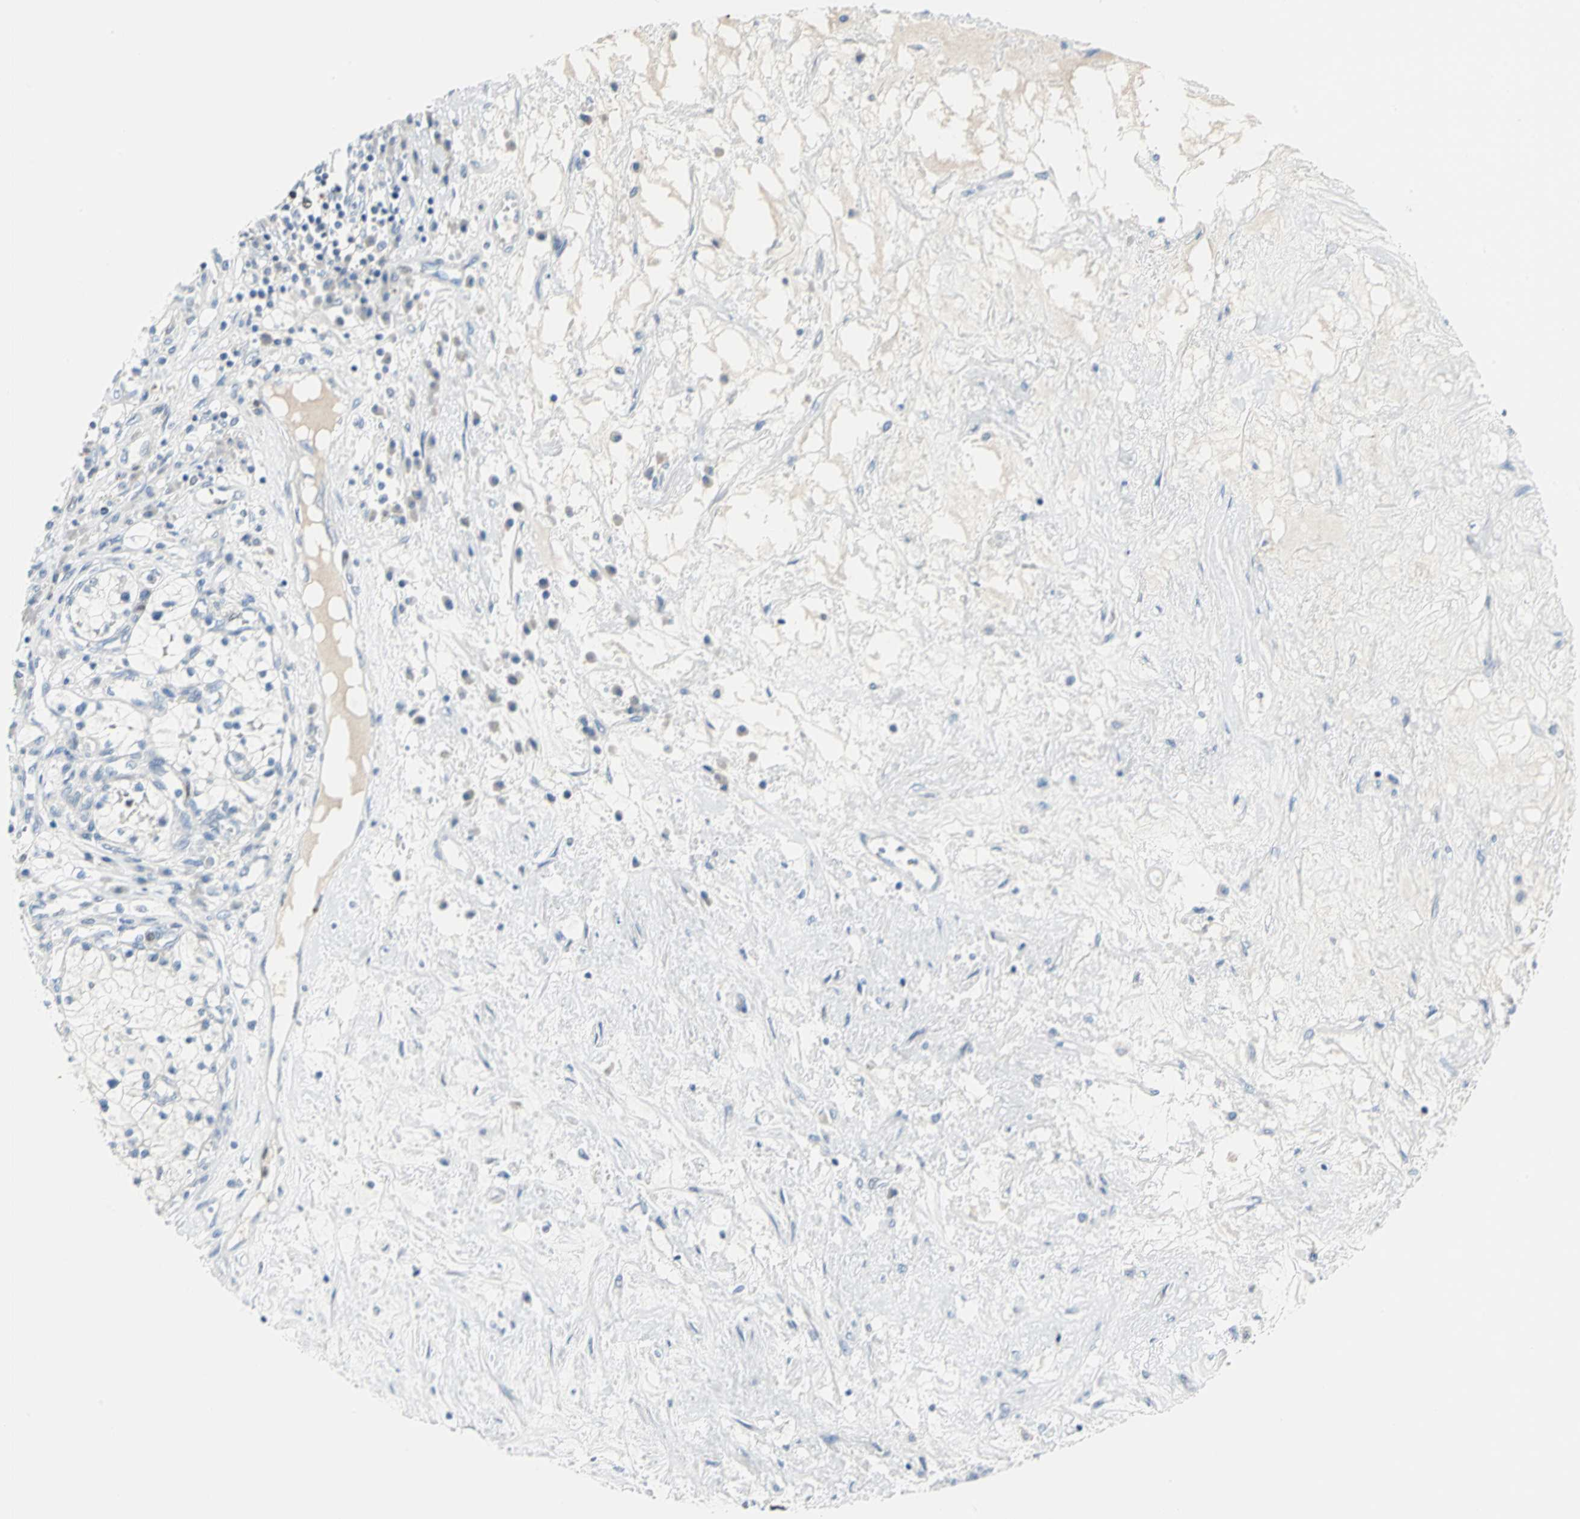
{"staining": {"intensity": "negative", "quantity": "none", "location": "none"}, "tissue": "renal cancer", "cell_type": "Tumor cells", "image_type": "cancer", "snomed": [{"axis": "morphology", "description": "Adenocarcinoma, NOS"}, {"axis": "topography", "description": "Kidney"}], "caption": "High power microscopy histopathology image of an immunohistochemistry micrograph of renal cancer (adenocarcinoma), revealing no significant positivity in tumor cells. (Brightfield microscopy of DAB IHC at high magnification).", "gene": "MCM4", "patient": {"sex": "male", "age": 68}}